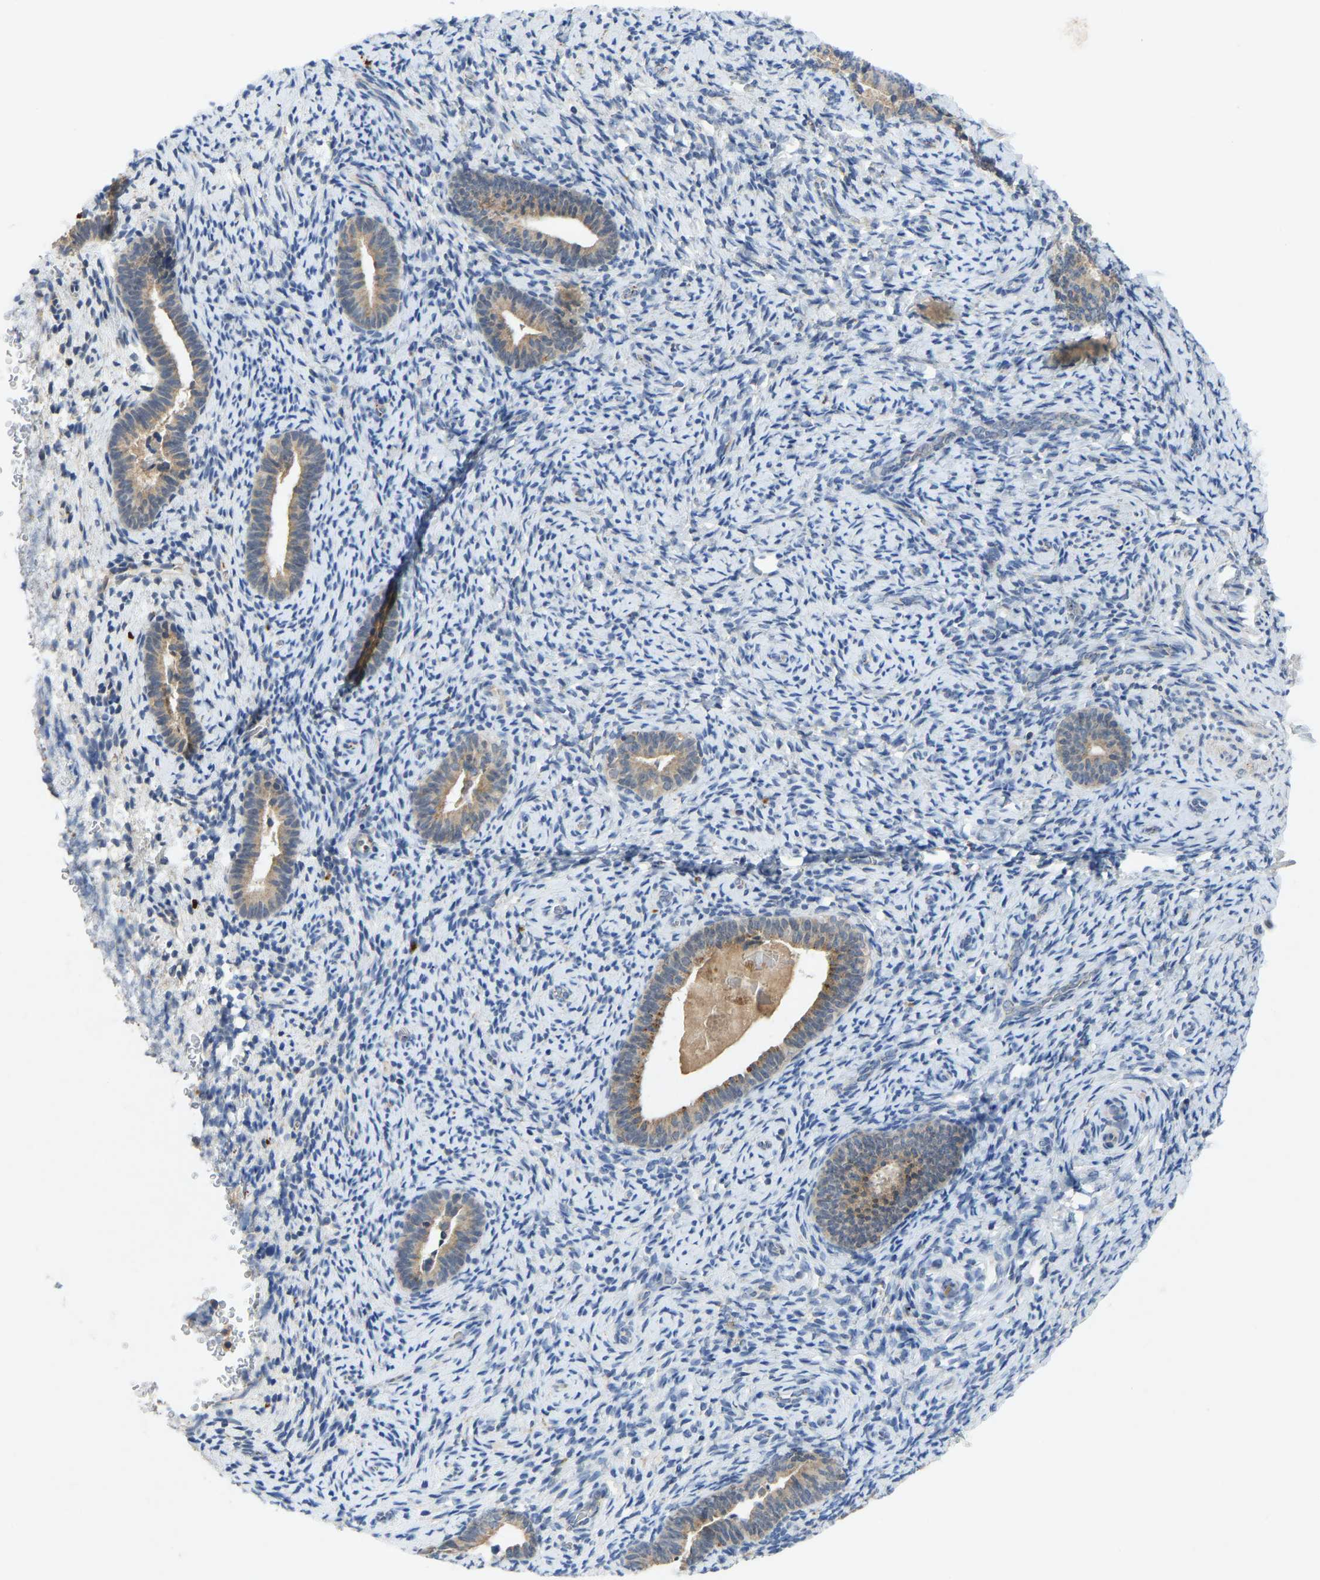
{"staining": {"intensity": "weak", "quantity": "<25%", "location": "cytoplasmic/membranous"}, "tissue": "endometrium", "cell_type": "Cells in endometrial stroma", "image_type": "normal", "snomed": [{"axis": "morphology", "description": "Normal tissue, NOS"}, {"axis": "topography", "description": "Endometrium"}], "caption": "Immunohistochemistry photomicrograph of normal endometrium: endometrium stained with DAB exhibits no significant protein expression in cells in endometrial stroma.", "gene": "PDE7A", "patient": {"sex": "female", "age": 51}}